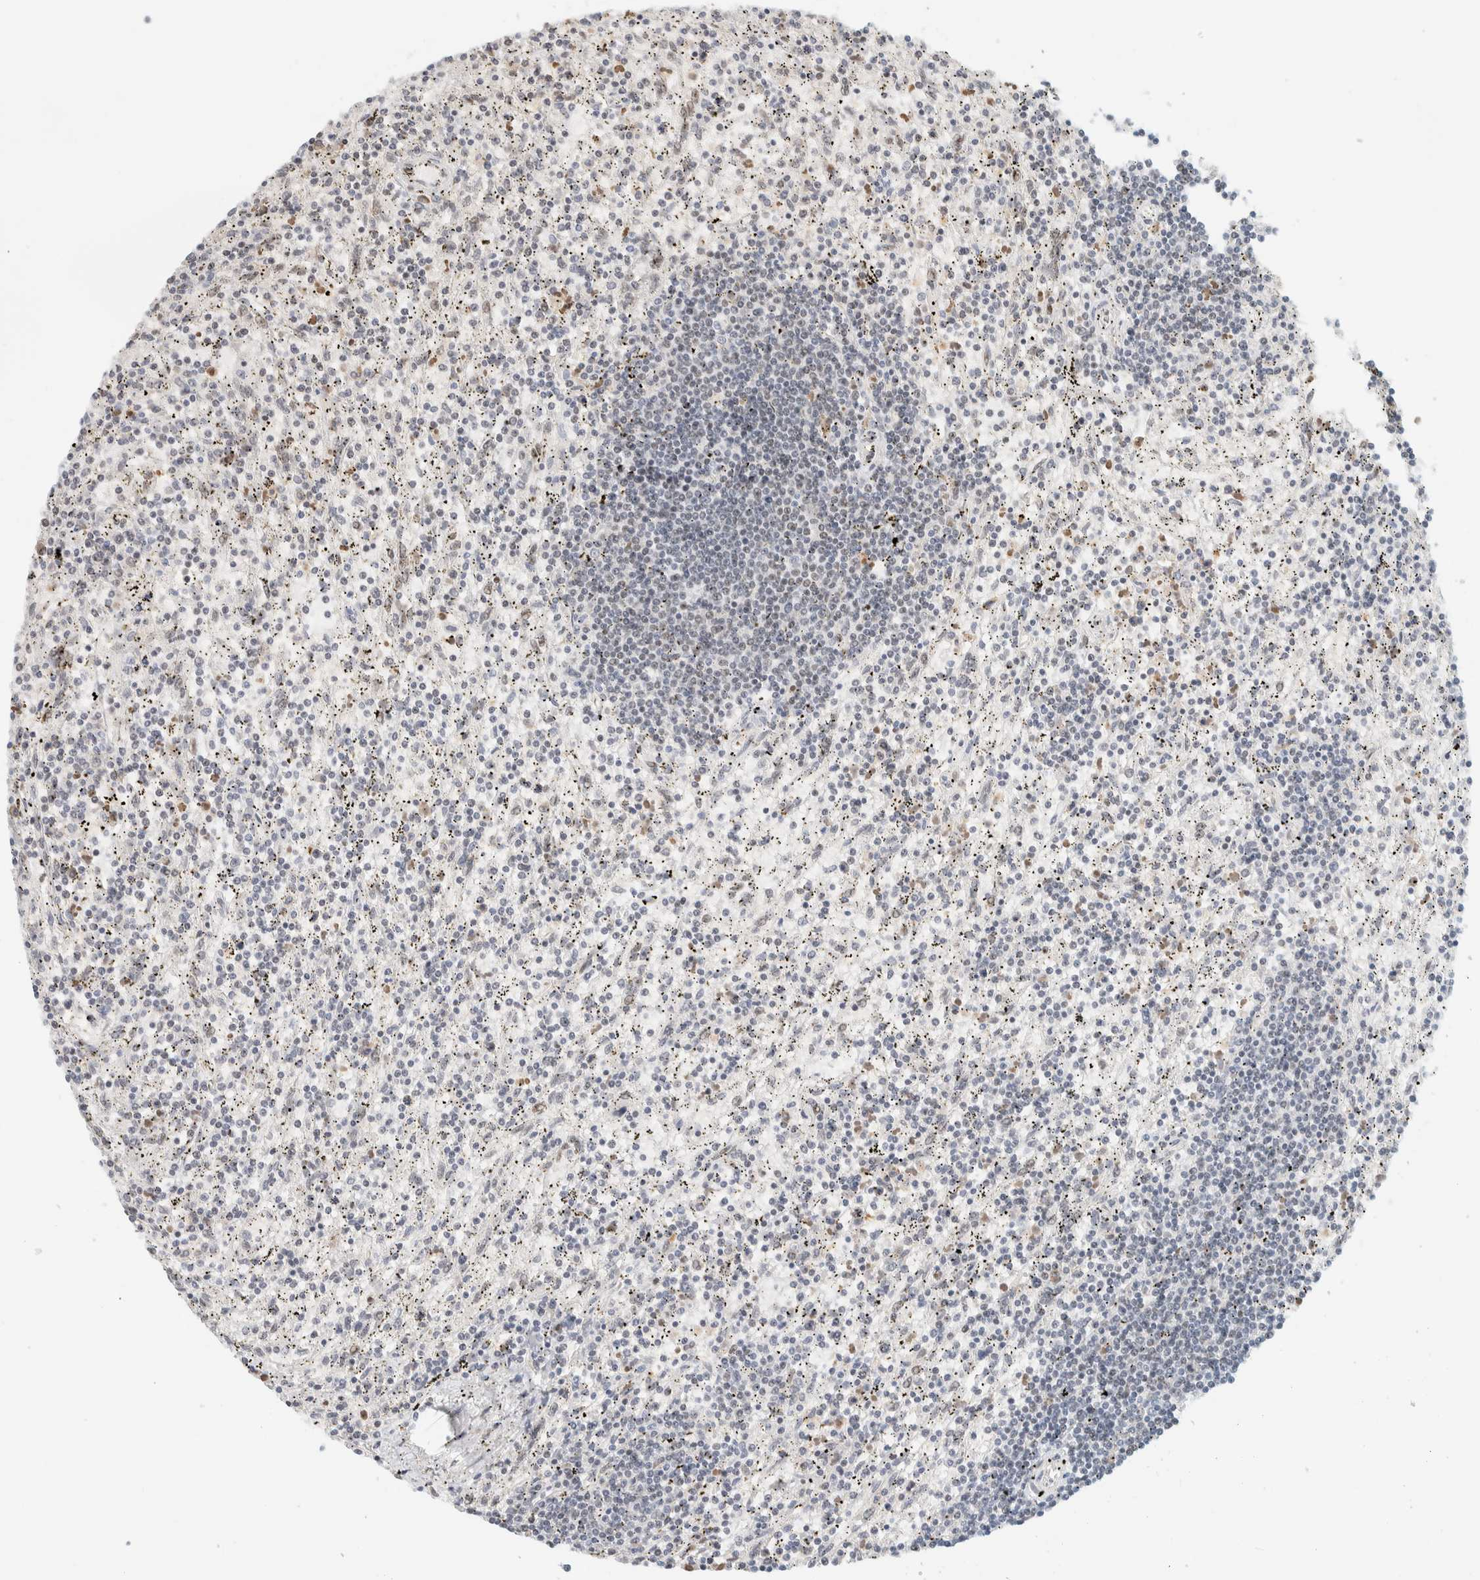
{"staining": {"intensity": "weak", "quantity": "<25%", "location": "nuclear"}, "tissue": "lymphoma", "cell_type": "Tumor cells", "image_type": "cancer", "snomed": [{"axis": "morphology", "description": "Malignant lymphoma, non-Hodgkin's type, Low grade"}, {"axis": "topography", "description": "Spleen"}], "caption": "The photomicrograph demonstrates no staining of tumor cells in low-grade malignant lymphoma, non-Hodgkin's type.", "gene": "ZNF683", "patient": {"sex": "male", "age": 76}}